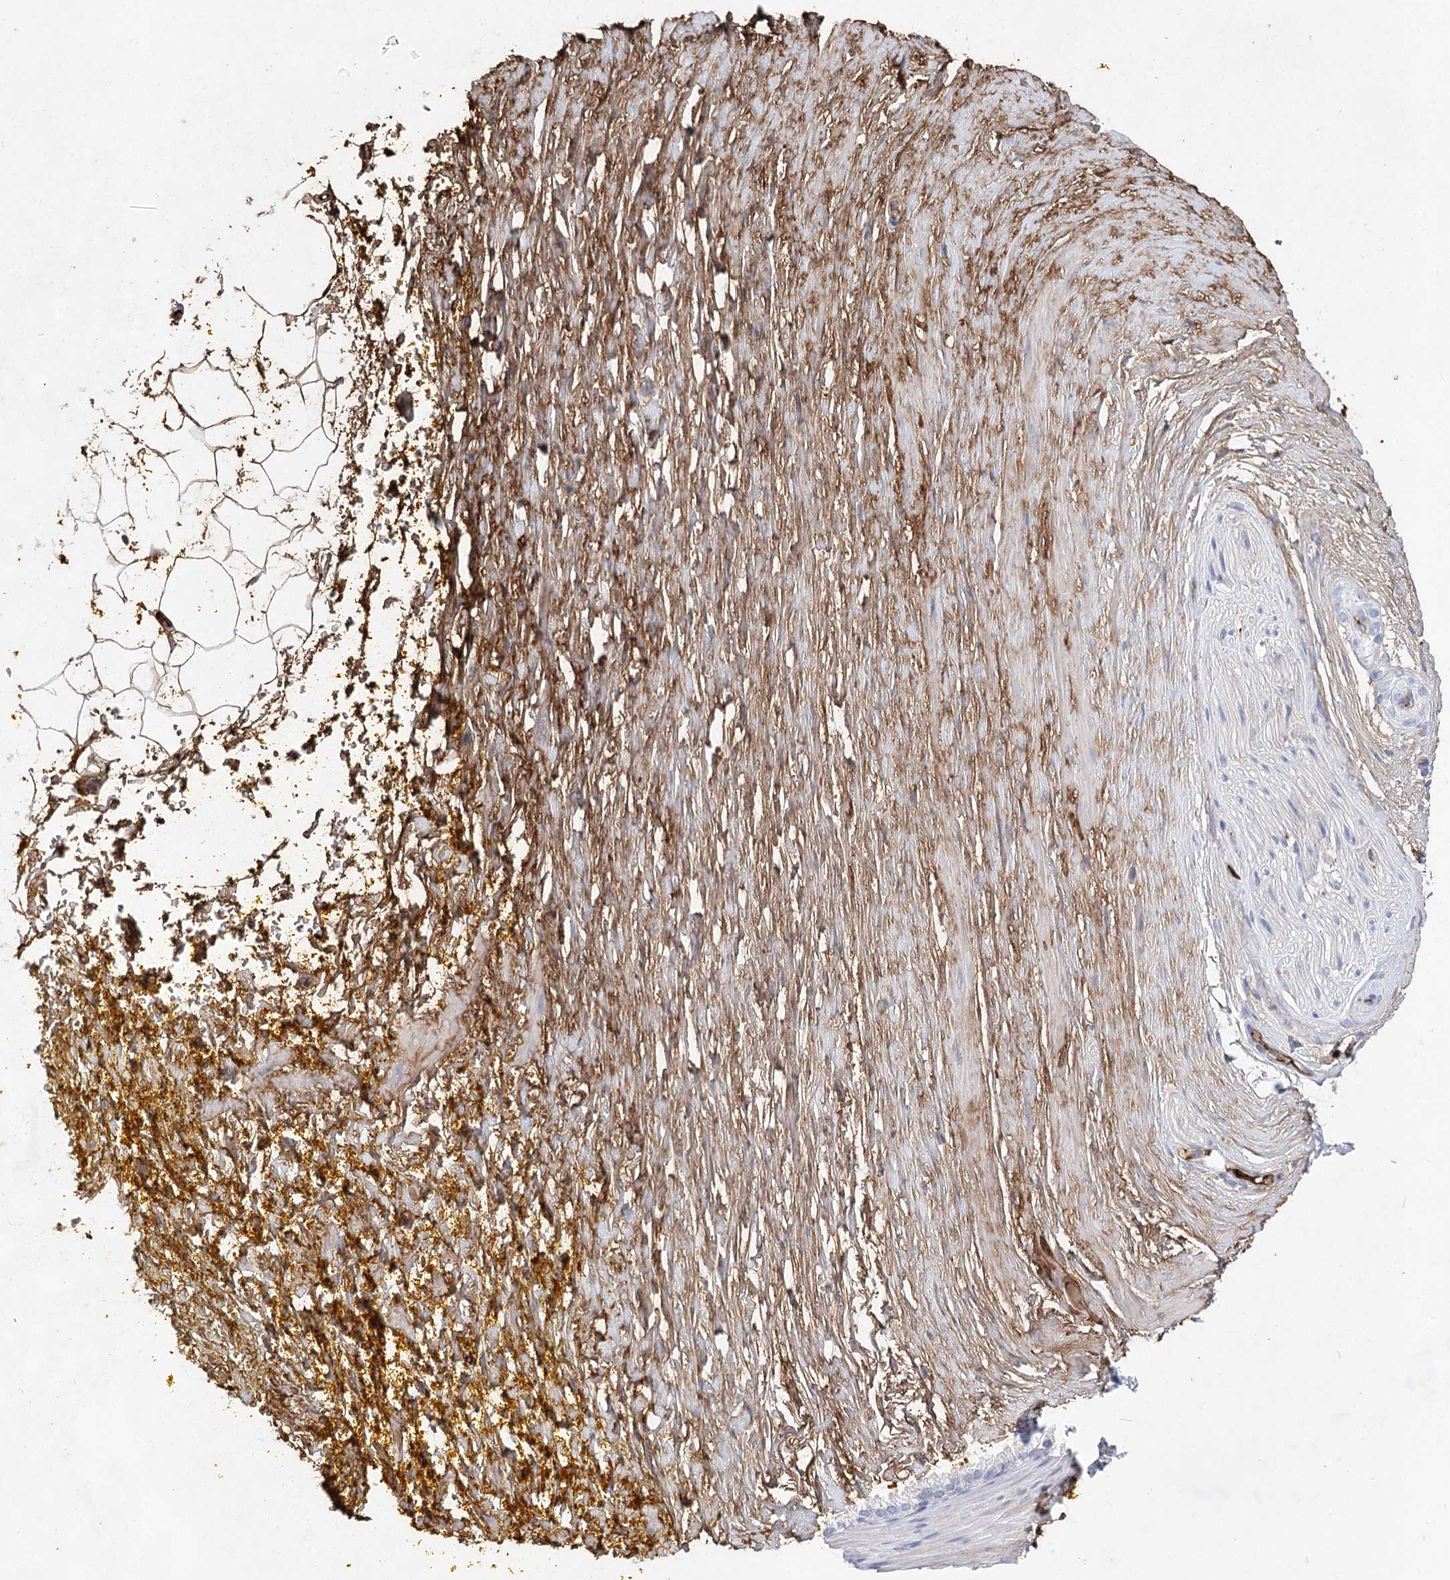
{"staining": {"intensity": "negative", "quantity": "none", "location": "none"}, "tissue": "adipose tissue", "cell_type": "Adipocytes", "image_type": "normal", "snomed": [{"axis": "morphology", "description": "Normal tissue, NOS"}, {"axis": "morphology", "description": "Adenocarcinoma, Low grade"}, {"axis": "topography", "description": "Prostate"}, {"axis": "topography", "description": "Peripheral nerve tissue"}], "caption": "Immunohistochemistry micrograph of normal adipose tissue: human adipose tissue stained with DAB (3,3'-diaminobenzidine) demonstrates no significant protein positivity in adipocytes.", "gene": "TASOR2", "patient": {"sex": "male", "age": 63}}